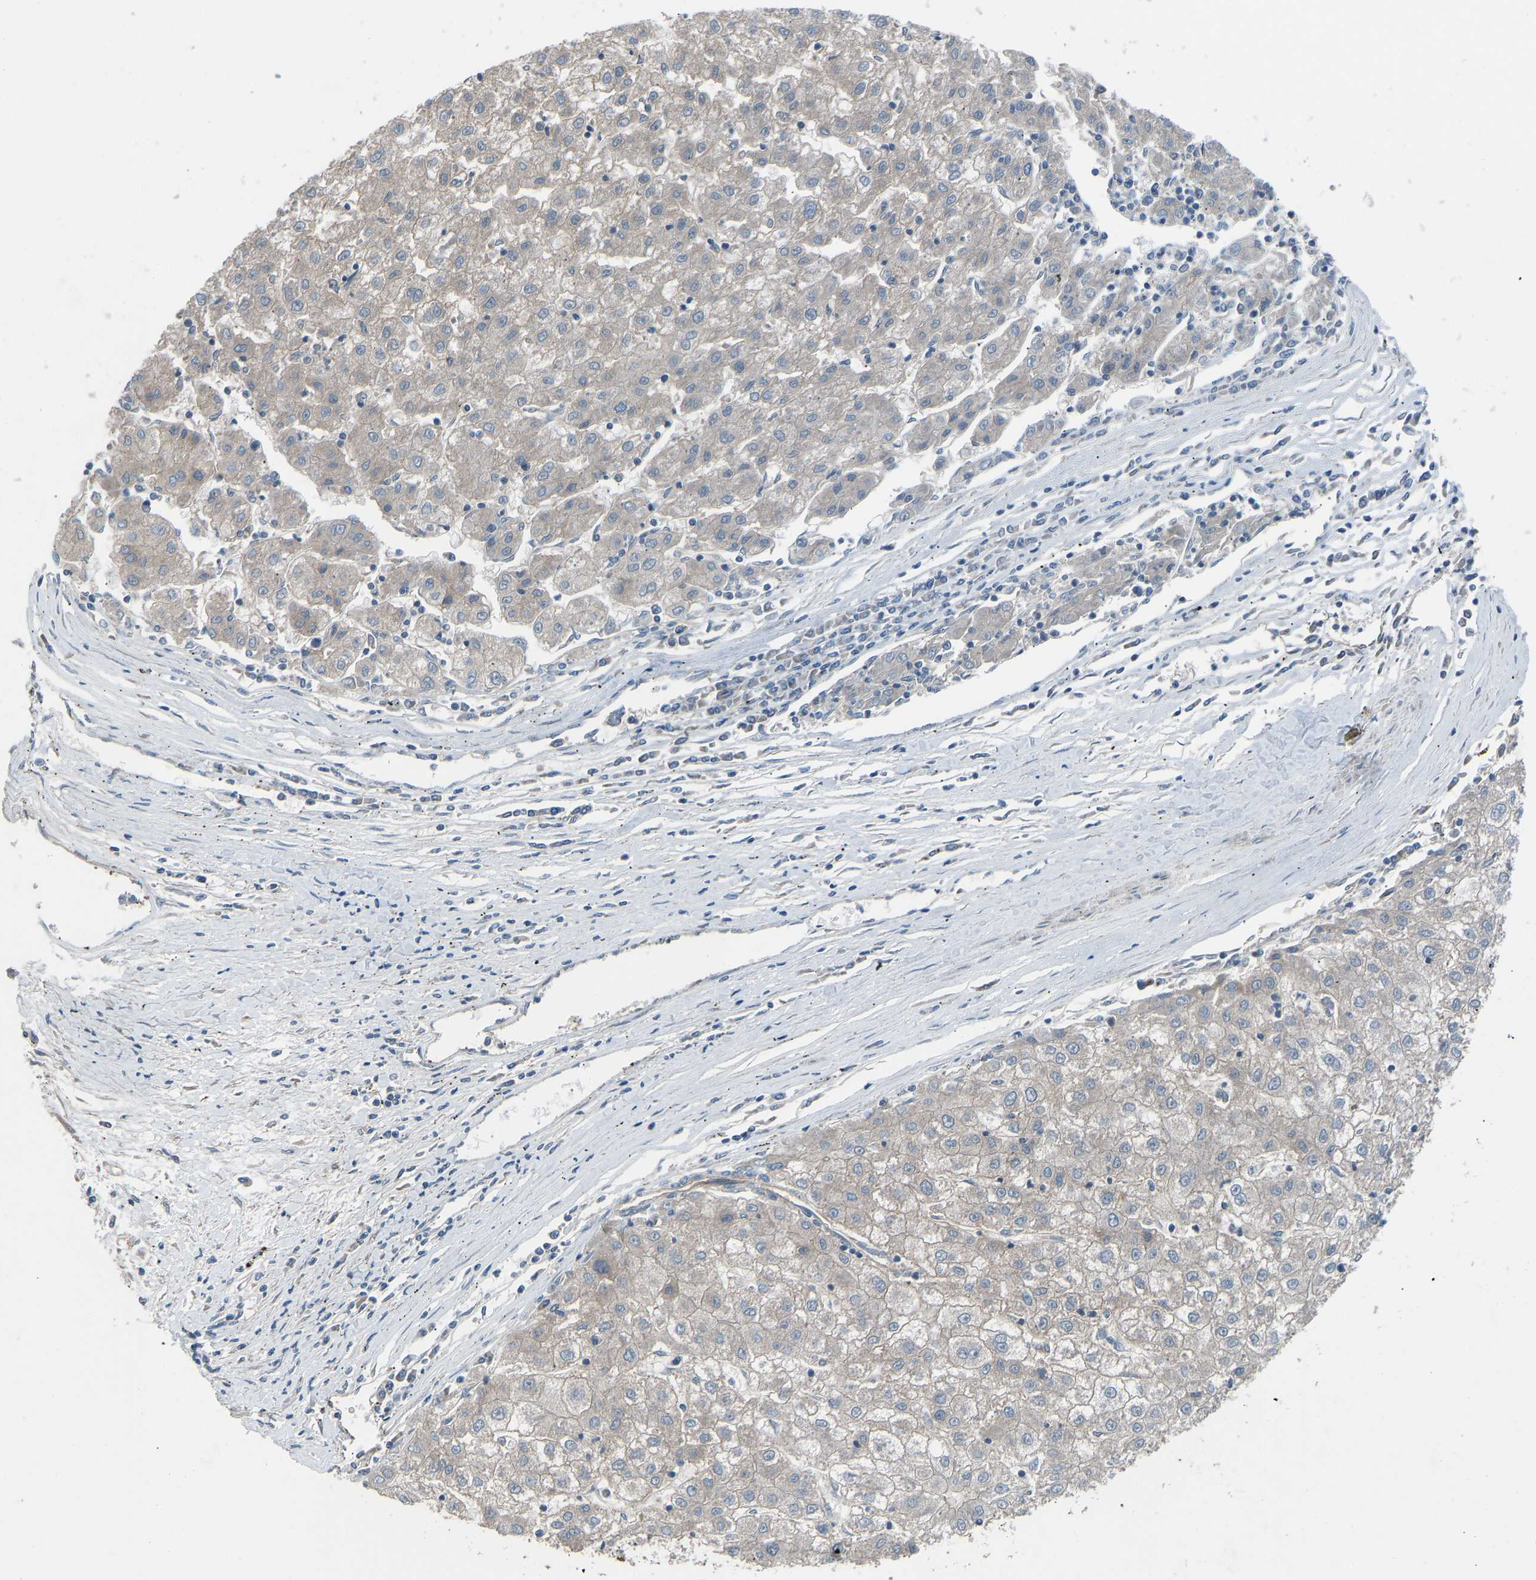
{"staining": {"intensity": "negative", "quantity": "none", "location": "none"}, "tissue": "liver cancer", "cell_type": "Tumor cells", "image_type": "cancer", "snomed": [{"axis": "morphology", "description": "Carcinoma, Hepatocellular, NOS"}, {"axis": "topography", "description": "Liver"}], "caption": "The immunohistochemistry image has no significant staining in tumor cells of liver hepatocellular carcinoma tissue. (Stains: DAB immunohistochemistry (IHC) with hematoxylin counter stain, Microscopy: brightfield microscopy at high magnification).", "gene": "SLC43A1", "patient": {"sex": "male", "age": 72}}